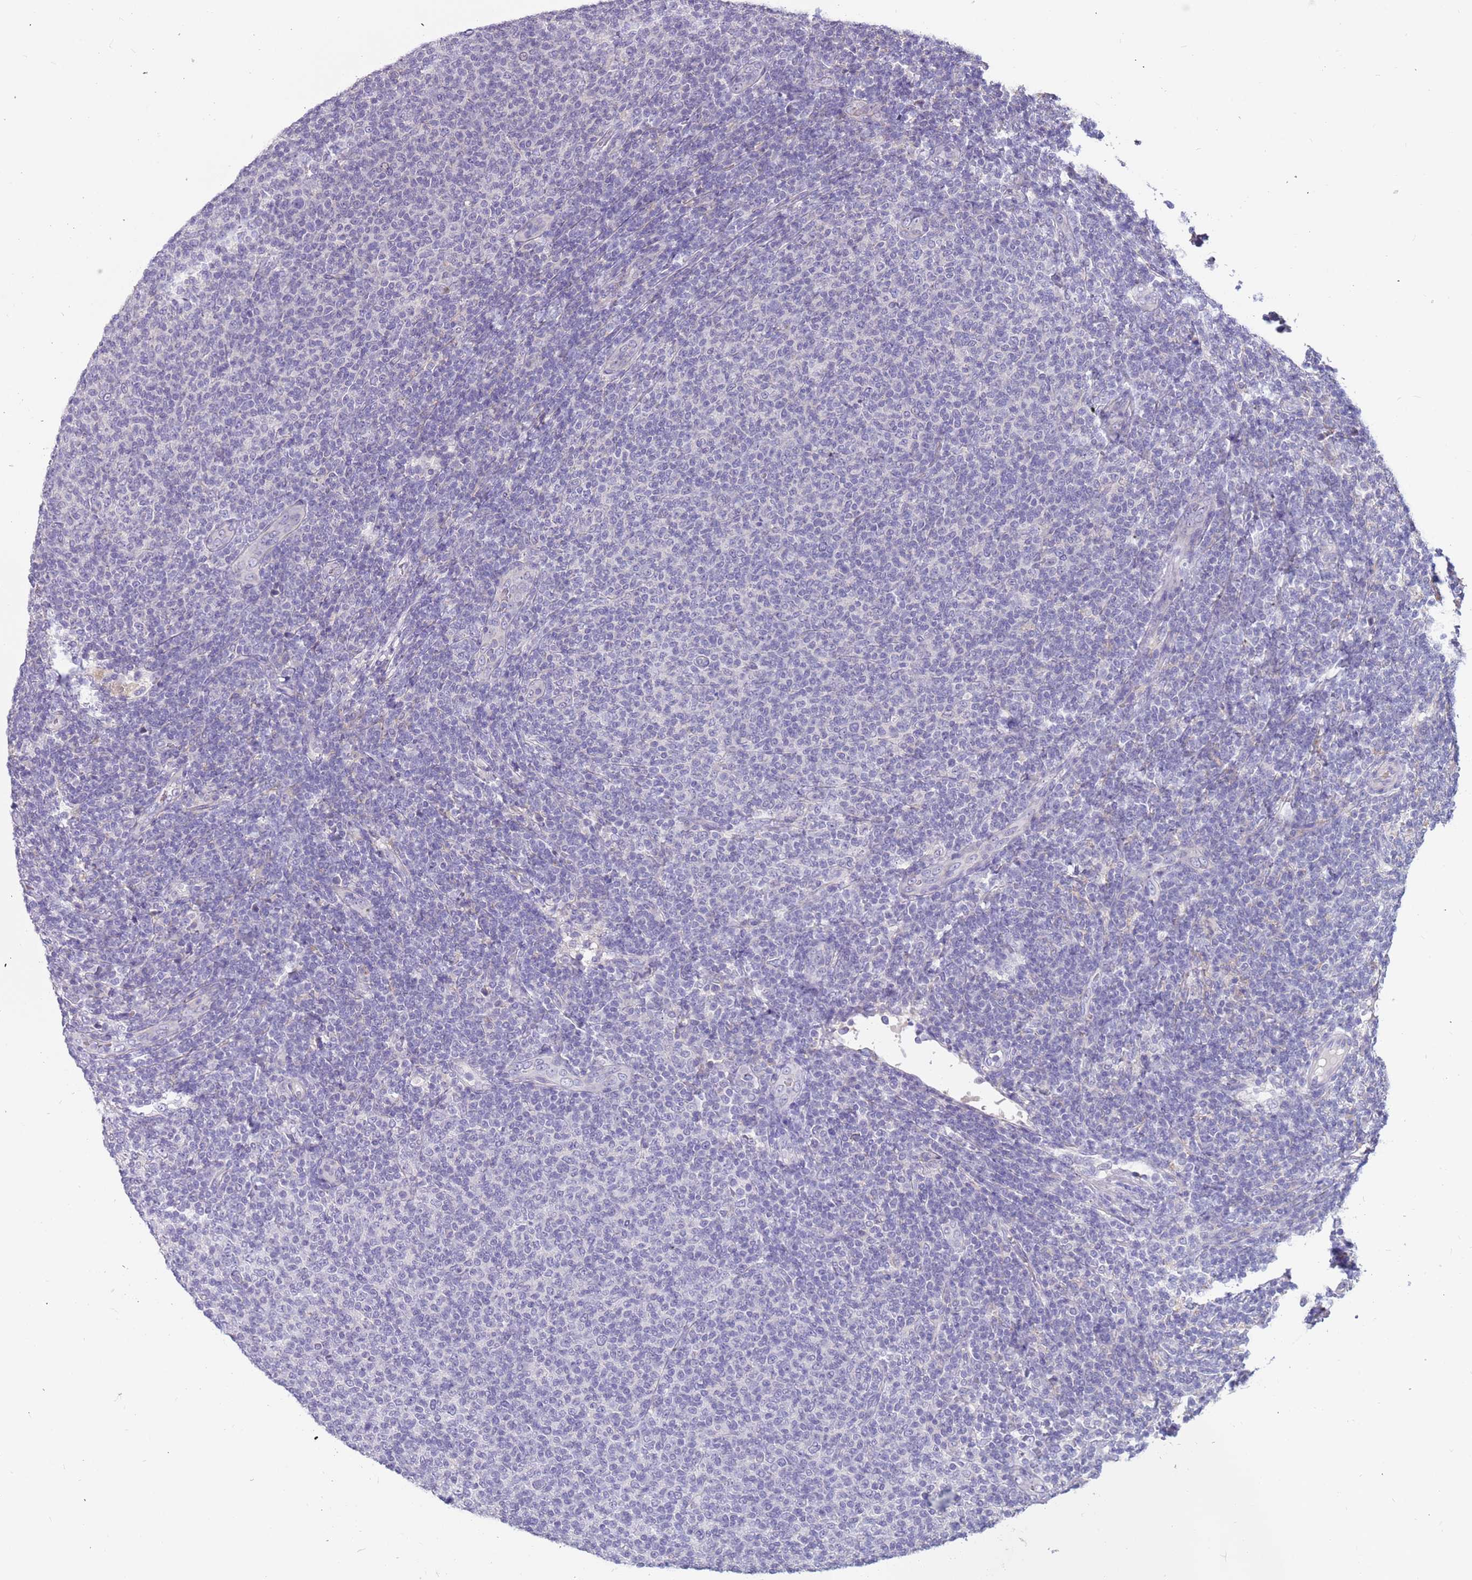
{"staining": {"intensity": "negative", "quantity": "none", "location": "none"}, "tissue": "lymphoma", "cell_type": "Tumor cells", "image_type": "cancer", "snomed": [{"axis": "morphology", "description": "Malignant lymphoma, non-Hodgkin's type, Low grade"}, {"axis": "topography", "description": "Lymph node"}], "caption": "Tumor cells are negative for brown protein staining in lymphoma. The staining is performed using DAB brown chromogen with nuclei counter-stained in using hematoxylin.", "gene": "RHCG", "patient": {"sex": "male", "age": 66}}